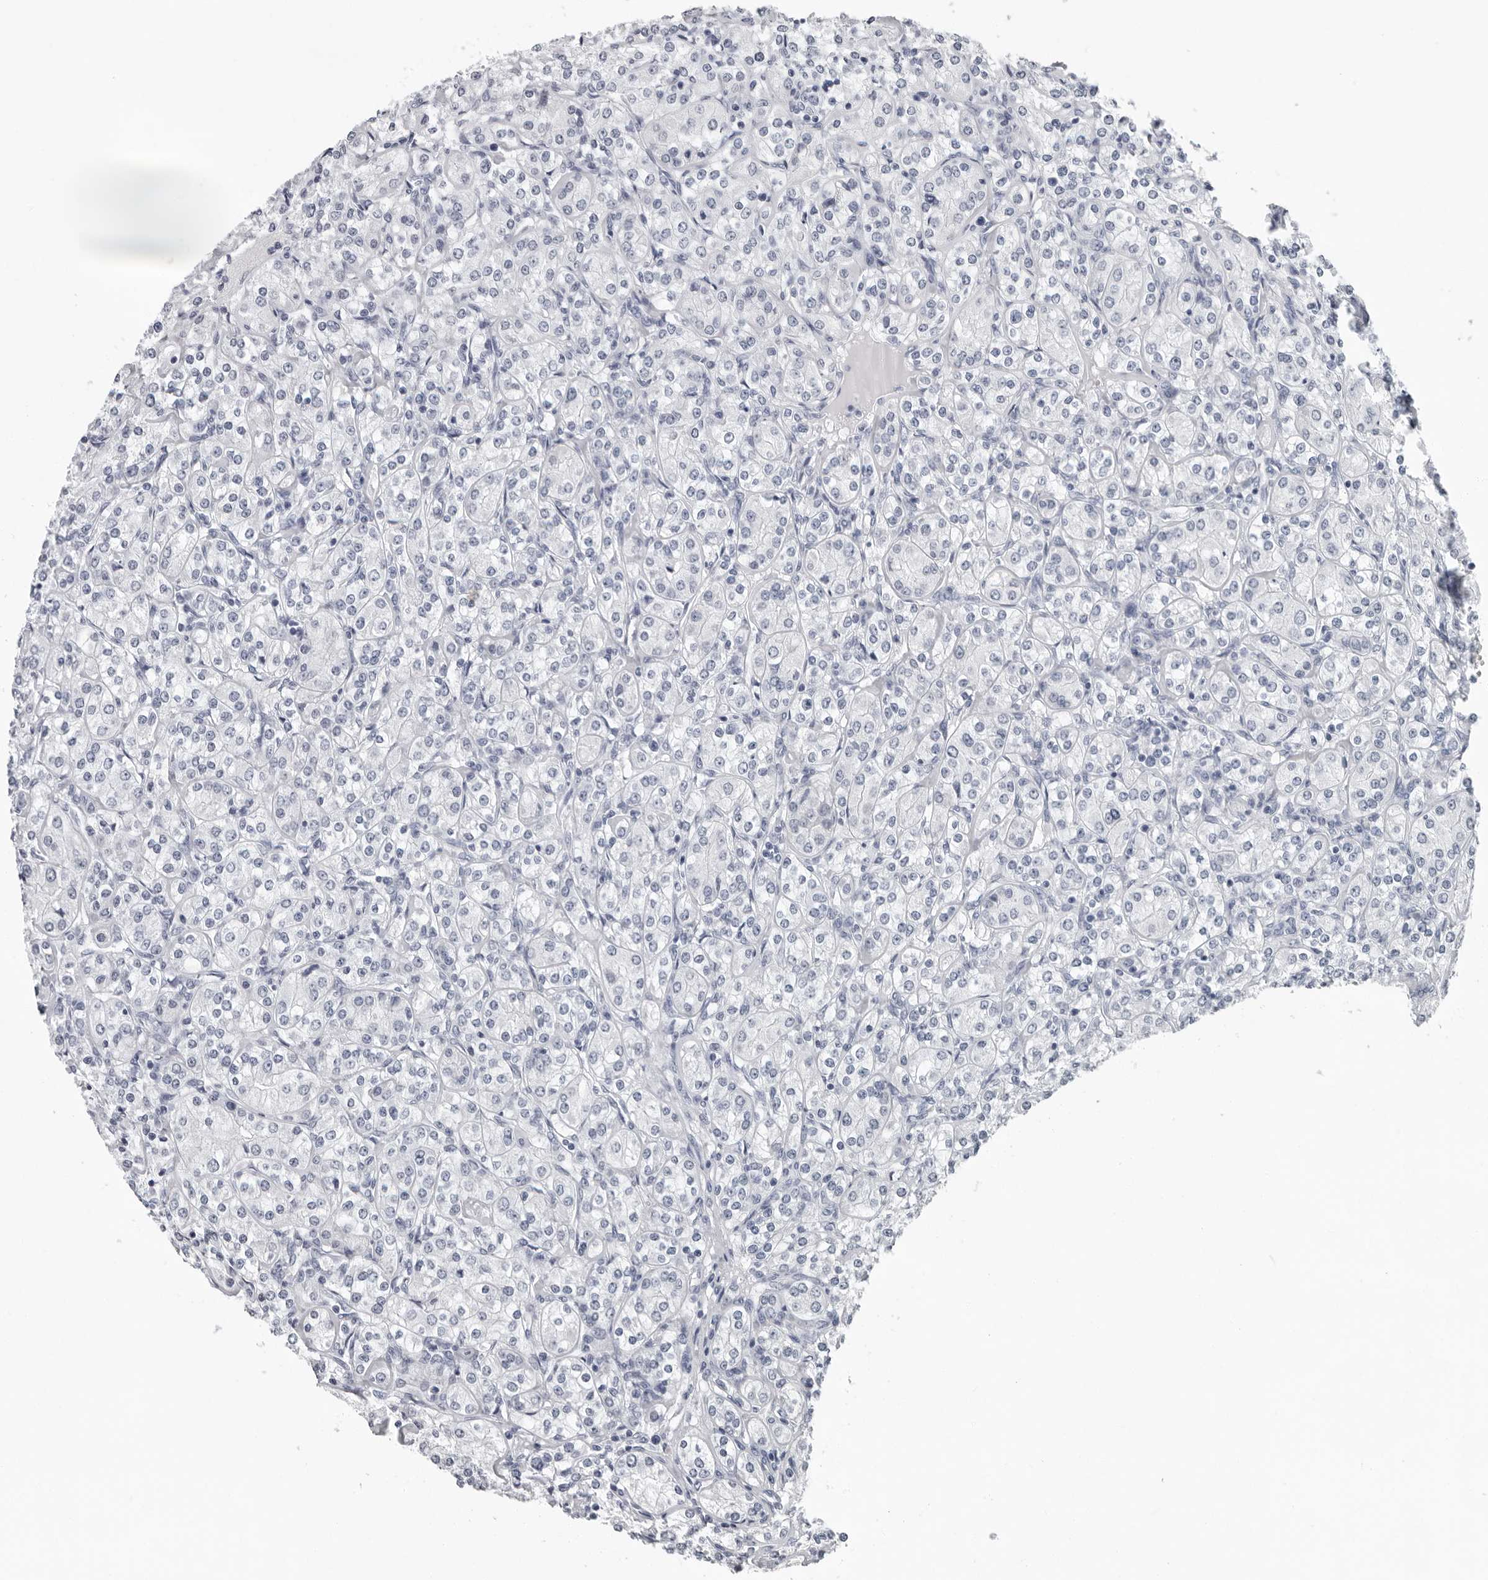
{"staining": {"intensity": "negative", "quantity": "none", "location": "none"}, "tissue": "renal cancer", "cell_type": "Tumor cells", "image_type": "cancer", "snomed": [{"axis": "morphology", "description": "Adenocarcinoma, NOS"}, {"axis": "topography", "description": "Kidney"}], "caption": "Micrograph shows no protein staining in tumor cells of renal cancer tissue. (Stains: DAB (3,3'-diaminobenzidine) immunohistochemistry (IHC) with hematoxylin counter stain, Microscopy: brightfield microscopy at high magnification).", "gene": "CCDC28B", "patient": {"sex": "male", "age": 77}}